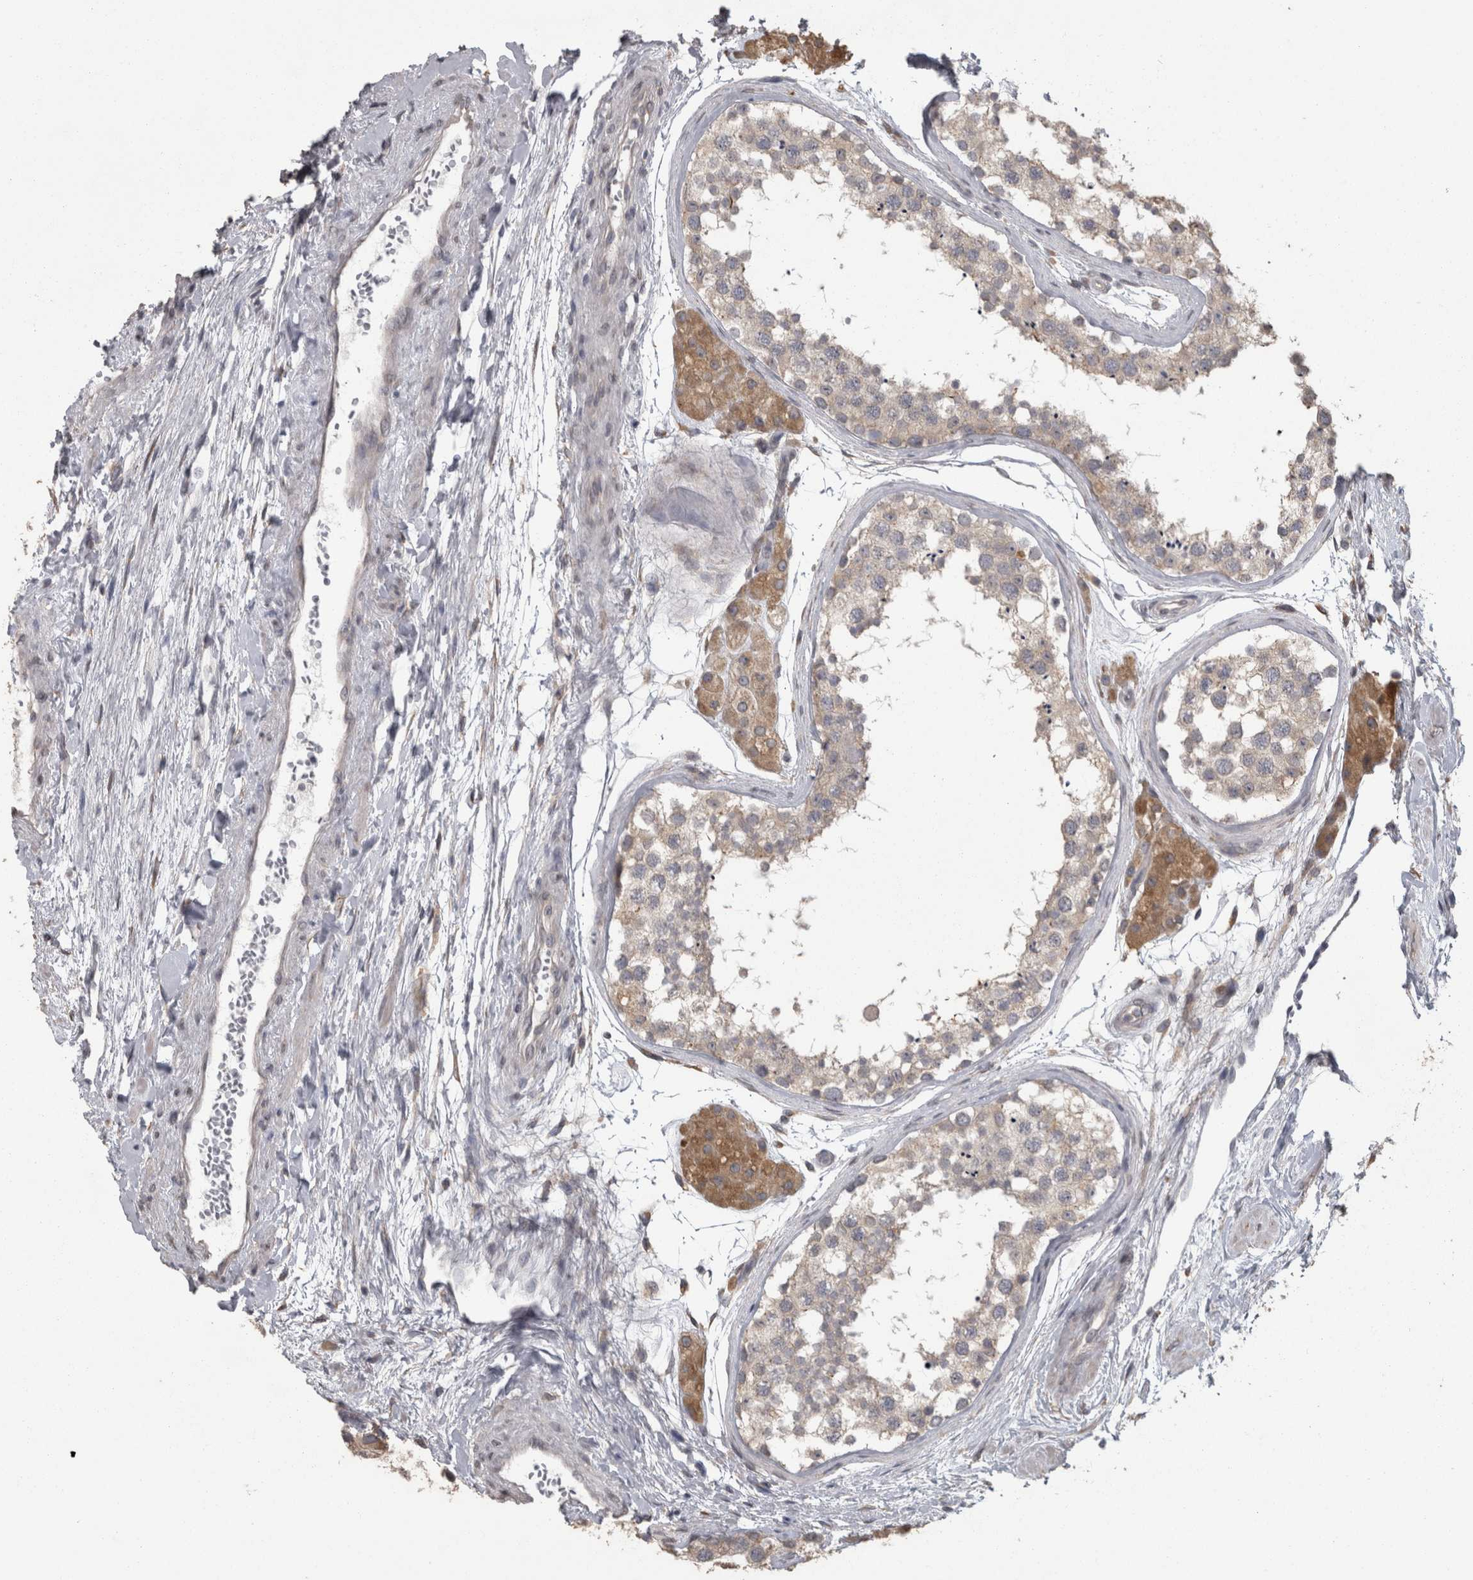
{"staining": {"intensity": "weak", "quantity": ">75%", "location": "cytoplasmic/membranous"}, "tissue": "testis", "cell_type": "Cells in seminiferous ducts", "image_type": "normal", "snomed": [{"axis": "morphology", "description": "Normal tissue, NOS"}, {"axis": "topography", "description": "Testis"}], "caption": "Immunohistochemical staining of benign human testis demonstrates low levels of weak cytoplasmic/membranous positivity in about >75% of cells in seminiferous ducts.", "gene": "RAB29", "patient": {"sex": "male", "age": 56}}